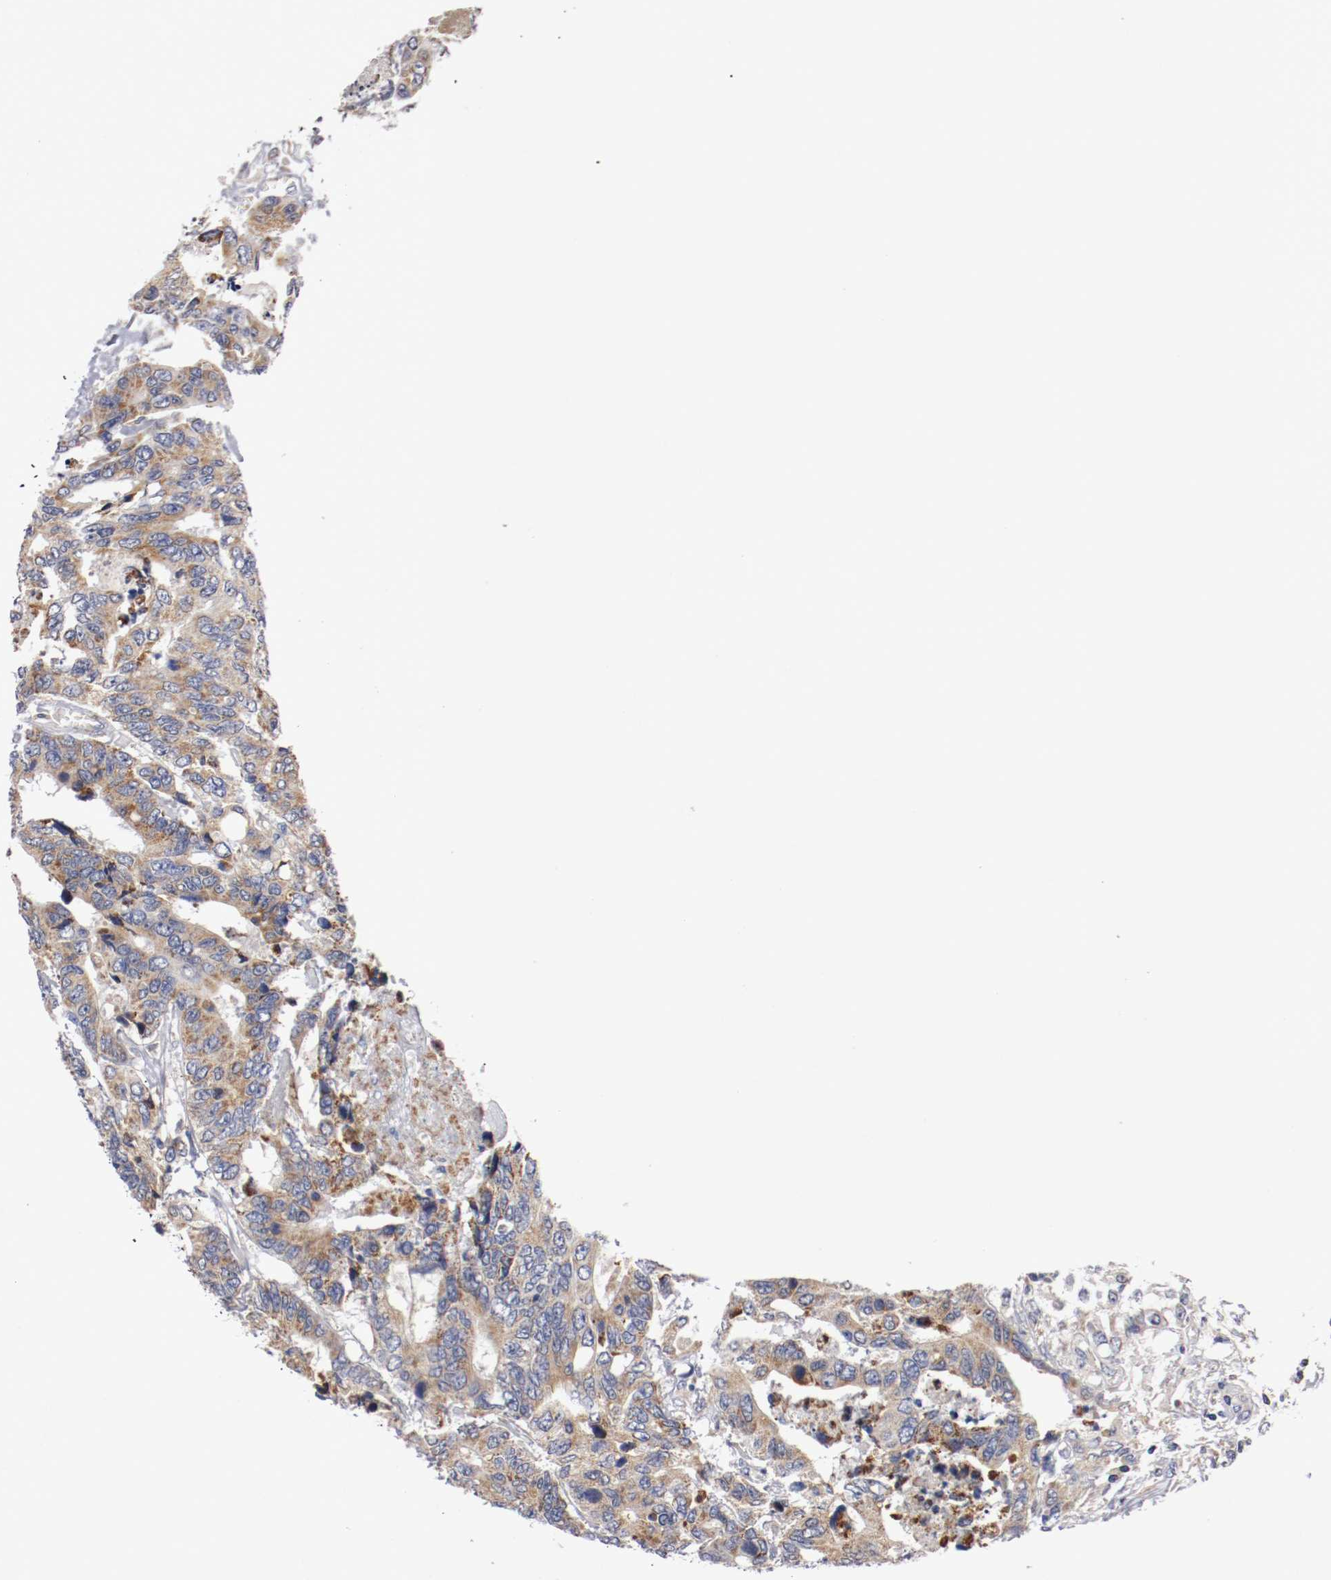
{"staining": {"intensity": "moderate", "quantity": ">75%", "location": "cytoplasmic/membranous"}, "tissue": "colorectal cancer", "cell_type": "Tumor cells", "image_type": "cancer", "snomed": [{"axis": "morphology", "description": "Adenocarcinoma, NOS"}, {"axis": "topography", "description": "Rectum"}], "caption": "Colorectal adenocarcinoma stained with a brown dye demonstrates moderate cytoplasmic/membranous positive positivity in approximately >75% of tumor cells.", "gene": "PCSK6", "patient": {"sex": "male", "age": 55}}